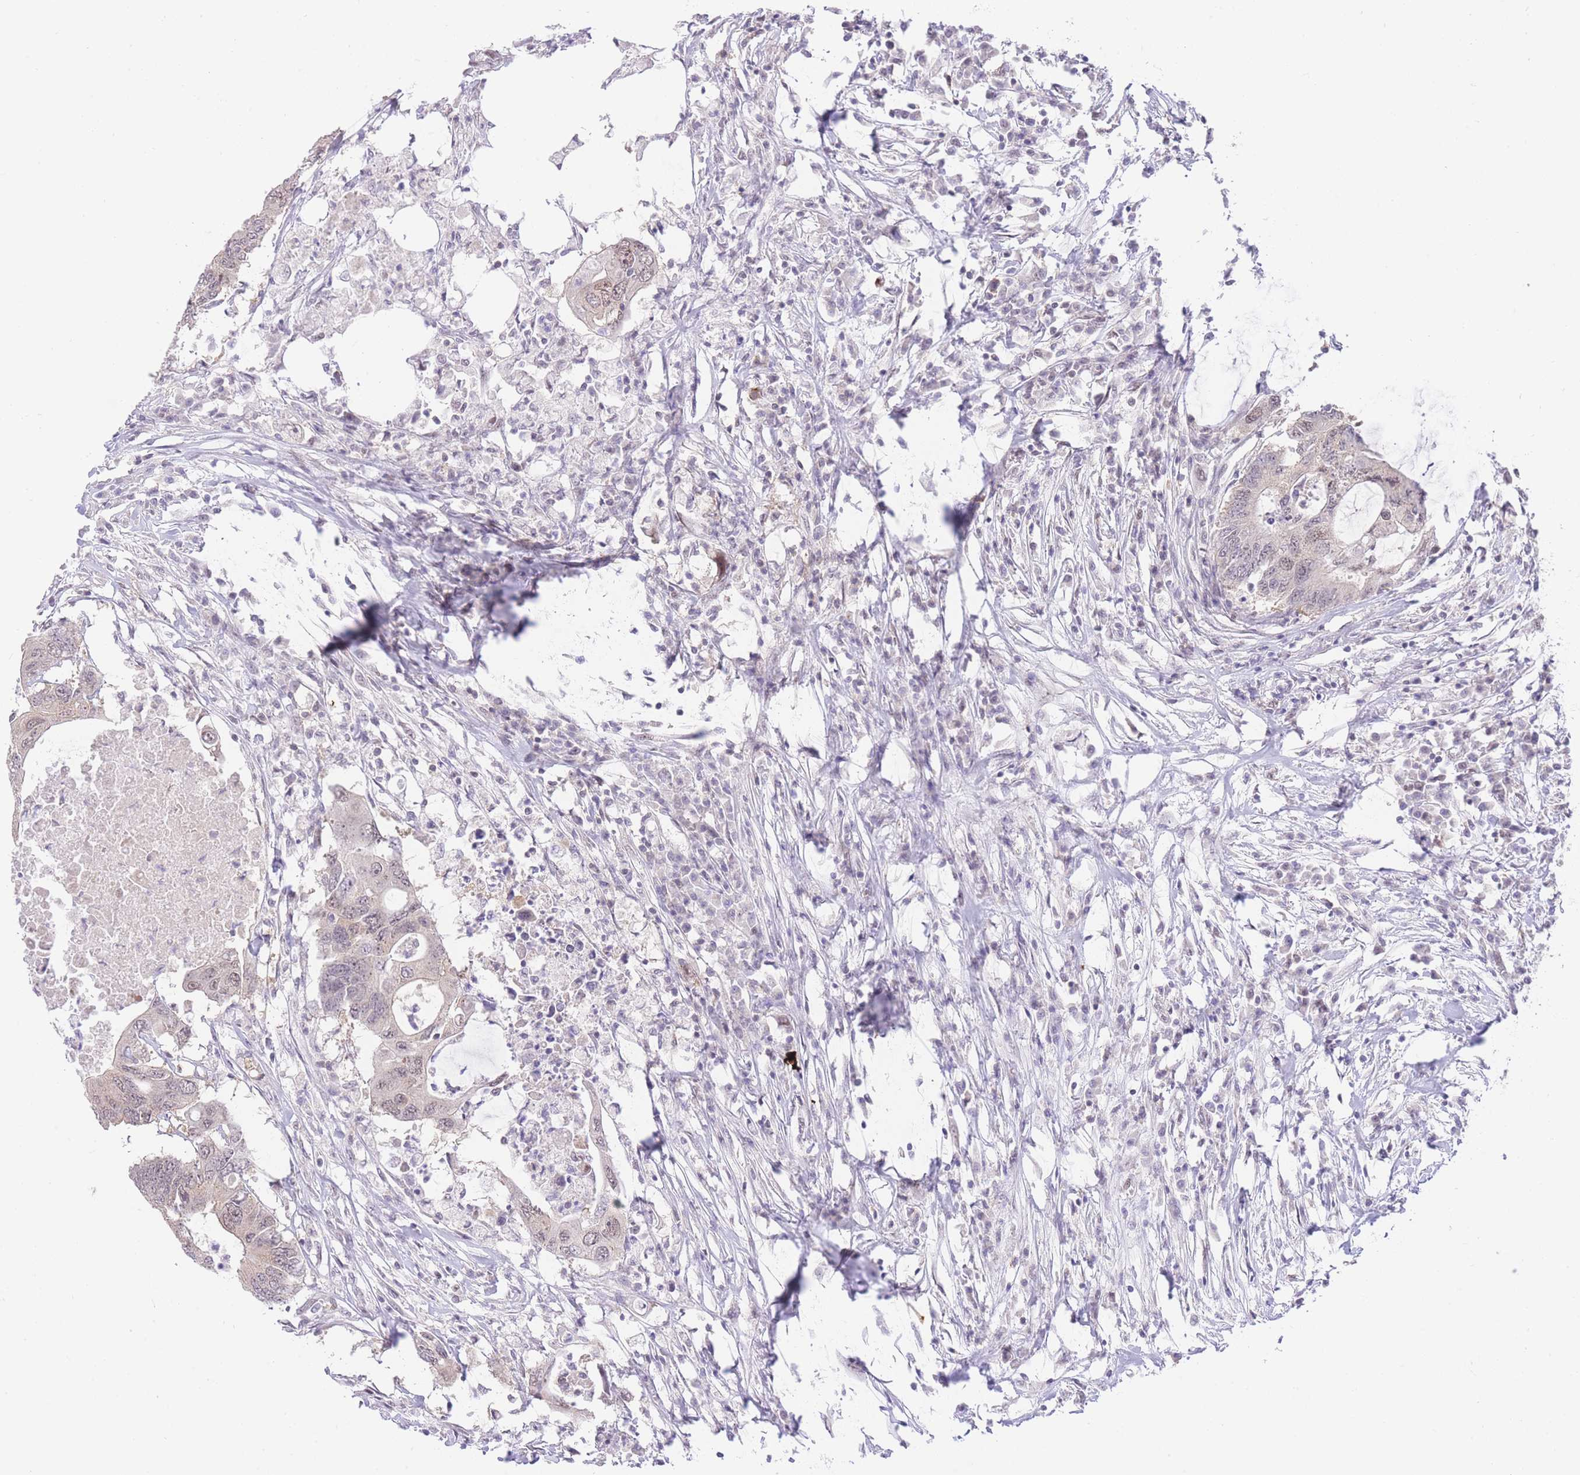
{"staining": {"intensity": "negative", "quantity": "none", "location": "none"}, "tissue": "colorectal cancer", "cell_type": "Tumor cells", "image_type": "cancer", "snomed": [{"axis": "morphology", "description": "Adenocarcinoma, NOS"}, {"axis": "topography", "description": "Colon"}], "caption": "High magnification brightfield microscopy of colorectal cancer stained with DAB (3,3'-diaminobenzidine) (brown) and counterstained with hematoxylin (blue): tumor cells show no significant positivity. (Brightfield microscopy of DAB IHC at high magnification).", "gene": "STK39", "patient": {"sex": "male", "age": 71}}